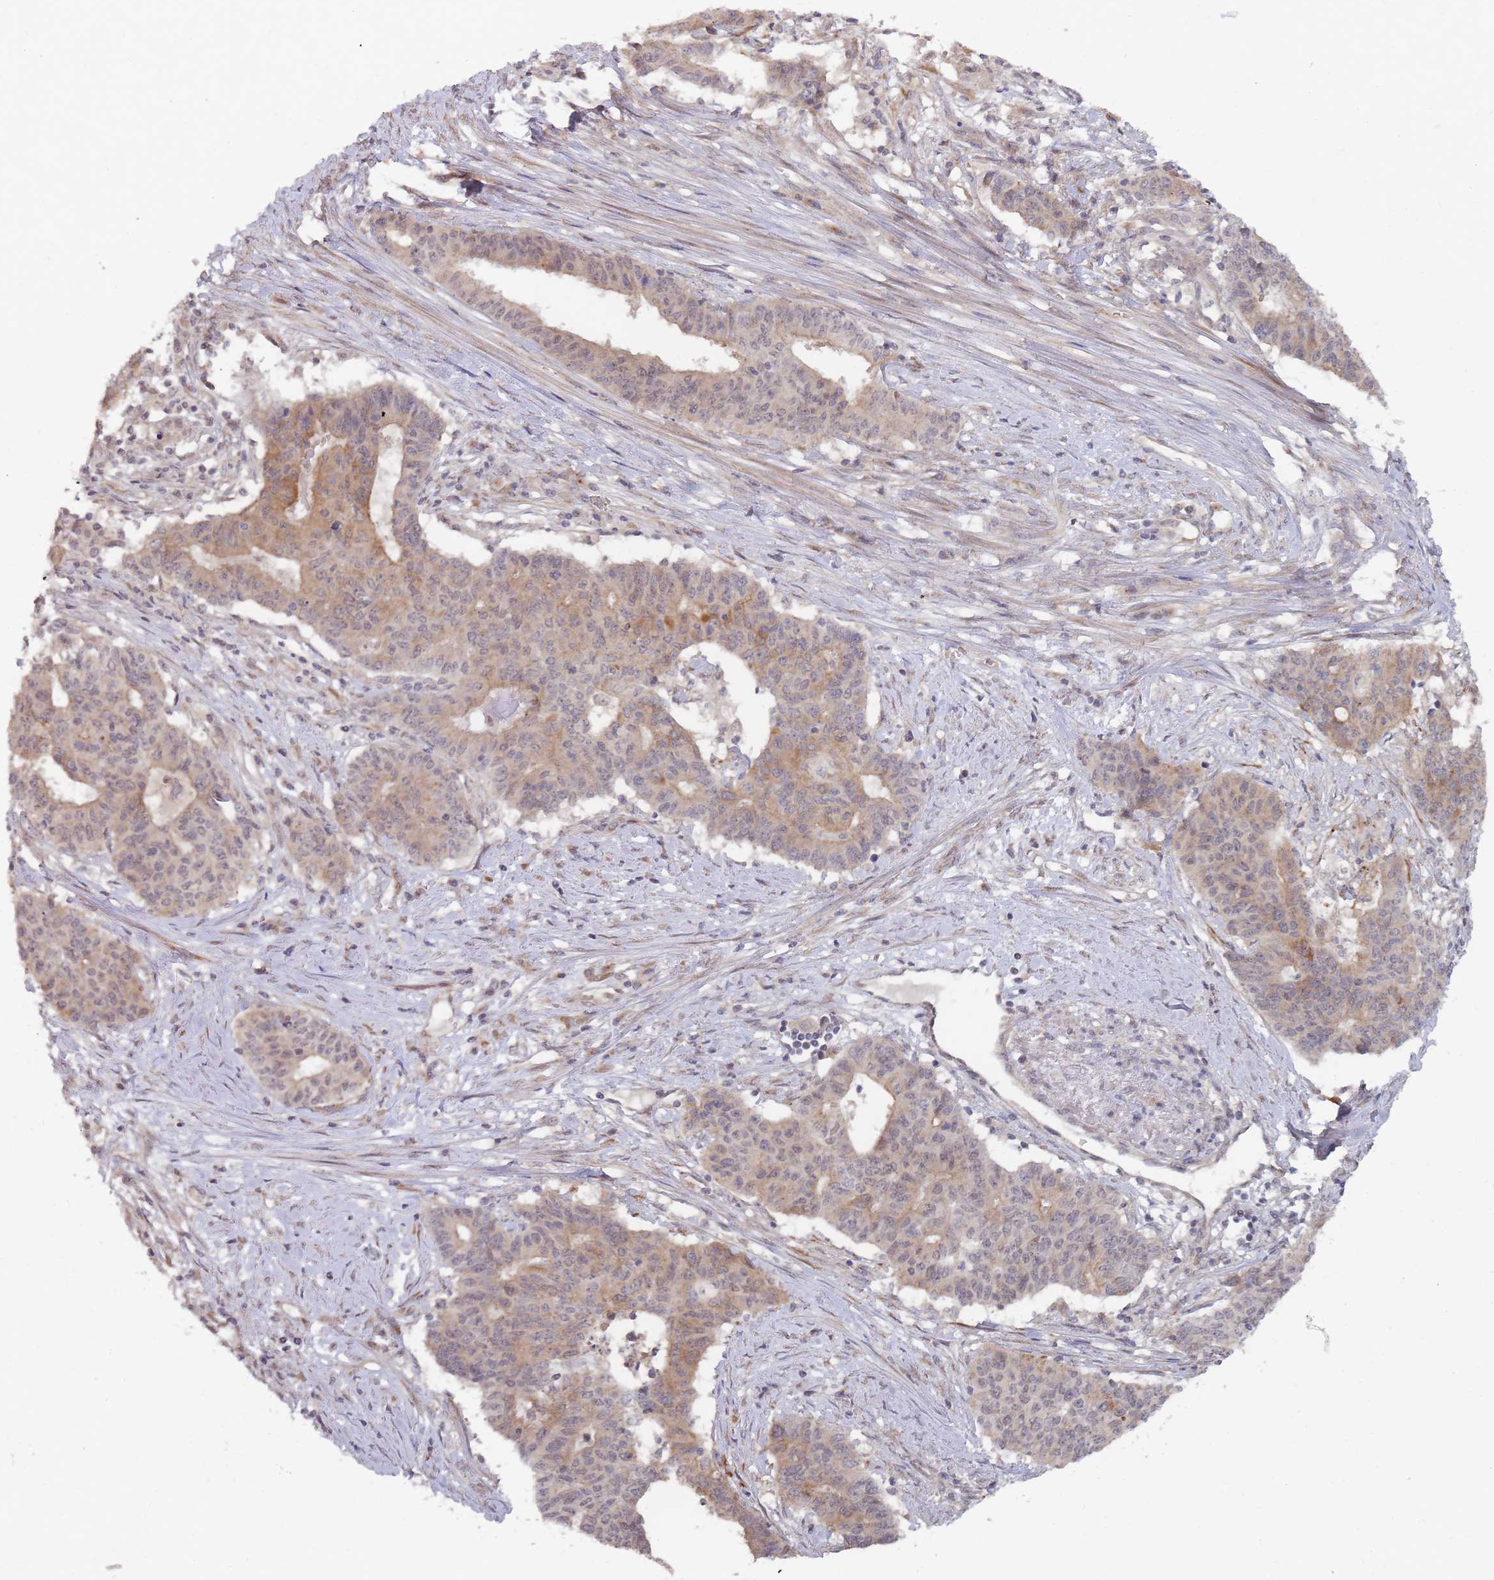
{"staining": {"intensity": "moderate", "quantity": "<25%", "location": "cytoplasmic/membranous"}, "tissue": "endometrial cancer", "cell_type": "Tumor cells", "image_type": "cancer", "snomed": [{"axis": "morphology", "description": "Adenocarcinoma, NOS"}, {"axis": "topography", "description": "Endometrium"}], "caption": "This photomicrograph shows IHC staining of human adenocarcinoma (endometrial), with low moderate cytoplasmic/membranous expression in approximately <25% of tumor cells.", "gene": "SLC35F5", "patient": {"sex": "female", "age": 59}}